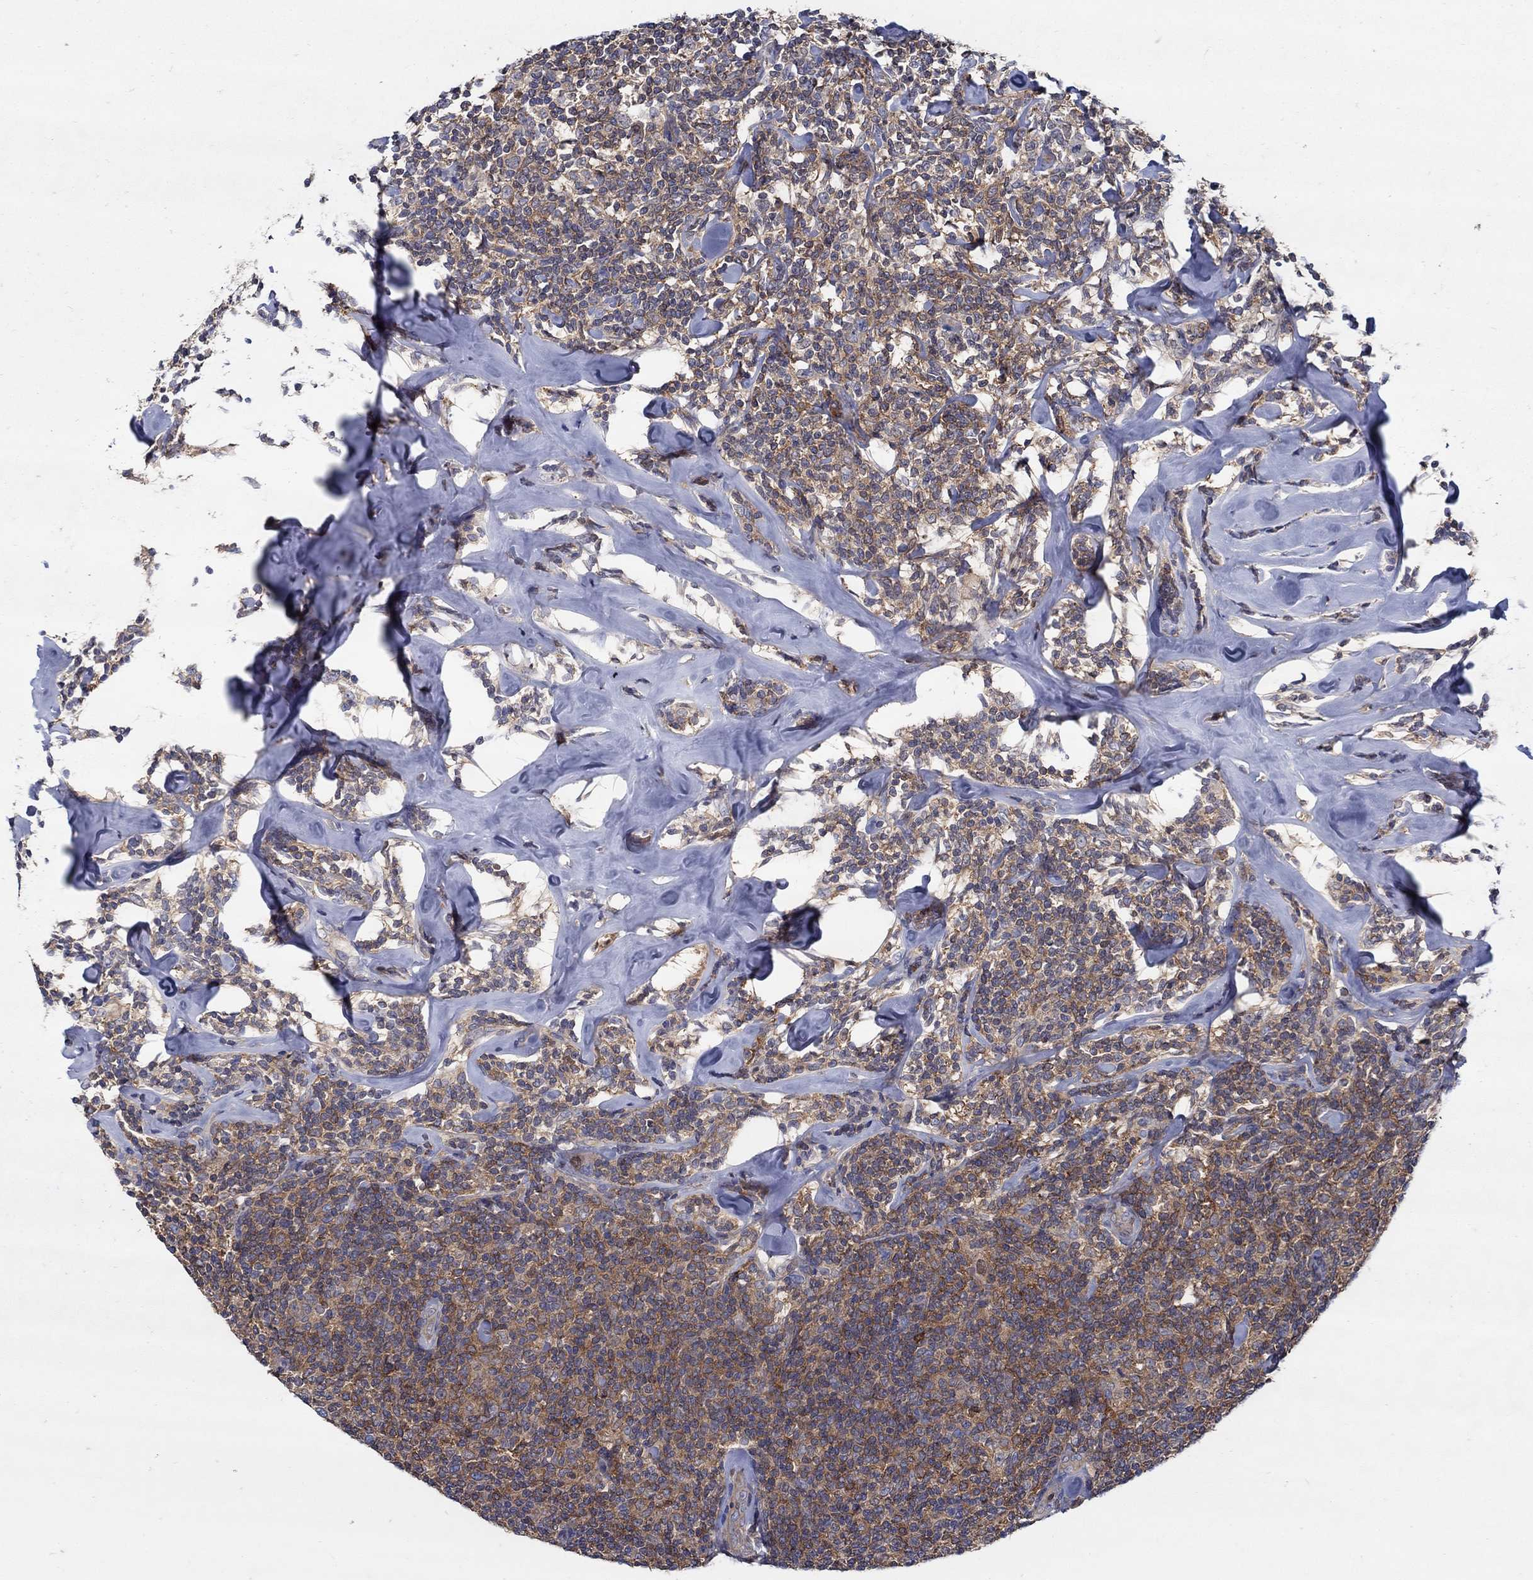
{"staining": {"intensity": "moderate", "quantity": ">75%", "location": "cytoplasmic/membranous"}, "tissue": "lymphoma", "cell_type": "Tumor cells", "image_type": "cancer", "snomed": [{"axis": "morphology", "description": "Malignant lymphoma, non-Hodgkin's type, Low grade"}, {"axis": "topography", "description": "Lymph node"}], "caption": "The micrograph reveals a brown stain indicating the presence of a protein in the cytoplasmic/membranous of tumor cells in lymphoma.", "gene": "MTHFR", "patient": {"sex": "female", "age": 56}}